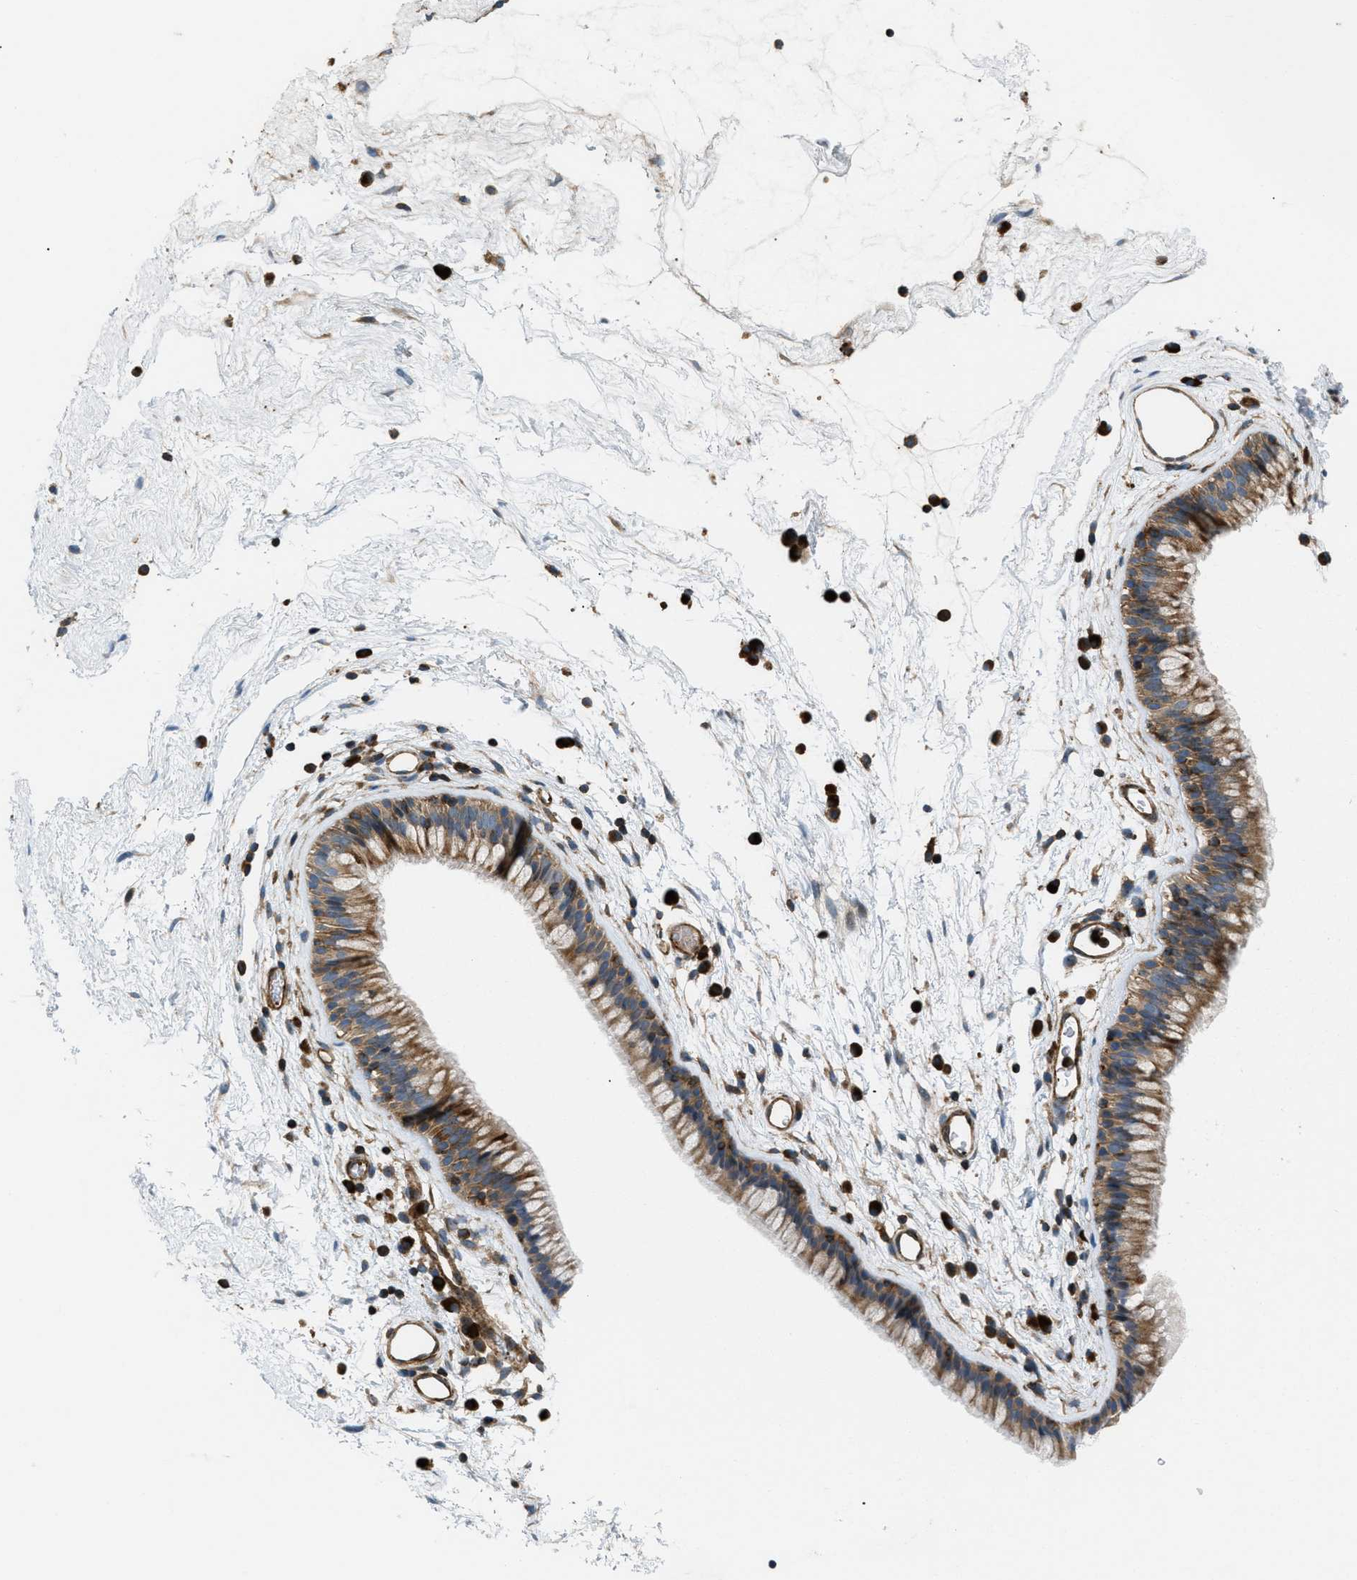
{"staining": {"intensity": "moderate", "quantity": ">75%", "location": "cytoplasmic/membranous"}, "tissue": "nasopharynx", "cell_type": "Respiratory epithelial cells", "image_type": "normal", "snomed": [{"axis": "morphology", "description": "Normal tissue, NOS"}, {"axis": "morphology", "description": "Inflammation, NOS"}, {"axis": "topography", "description": "Nasopharynx"}], "caption": "The image exhibits staining of normal nasopharynx, revealing moderate cytoplasmic/membranous protein expression (brown color) within respiratory epithelial cells.", "gene": "ATP2A3", "patient": {"sex": "male", "age": 48}}